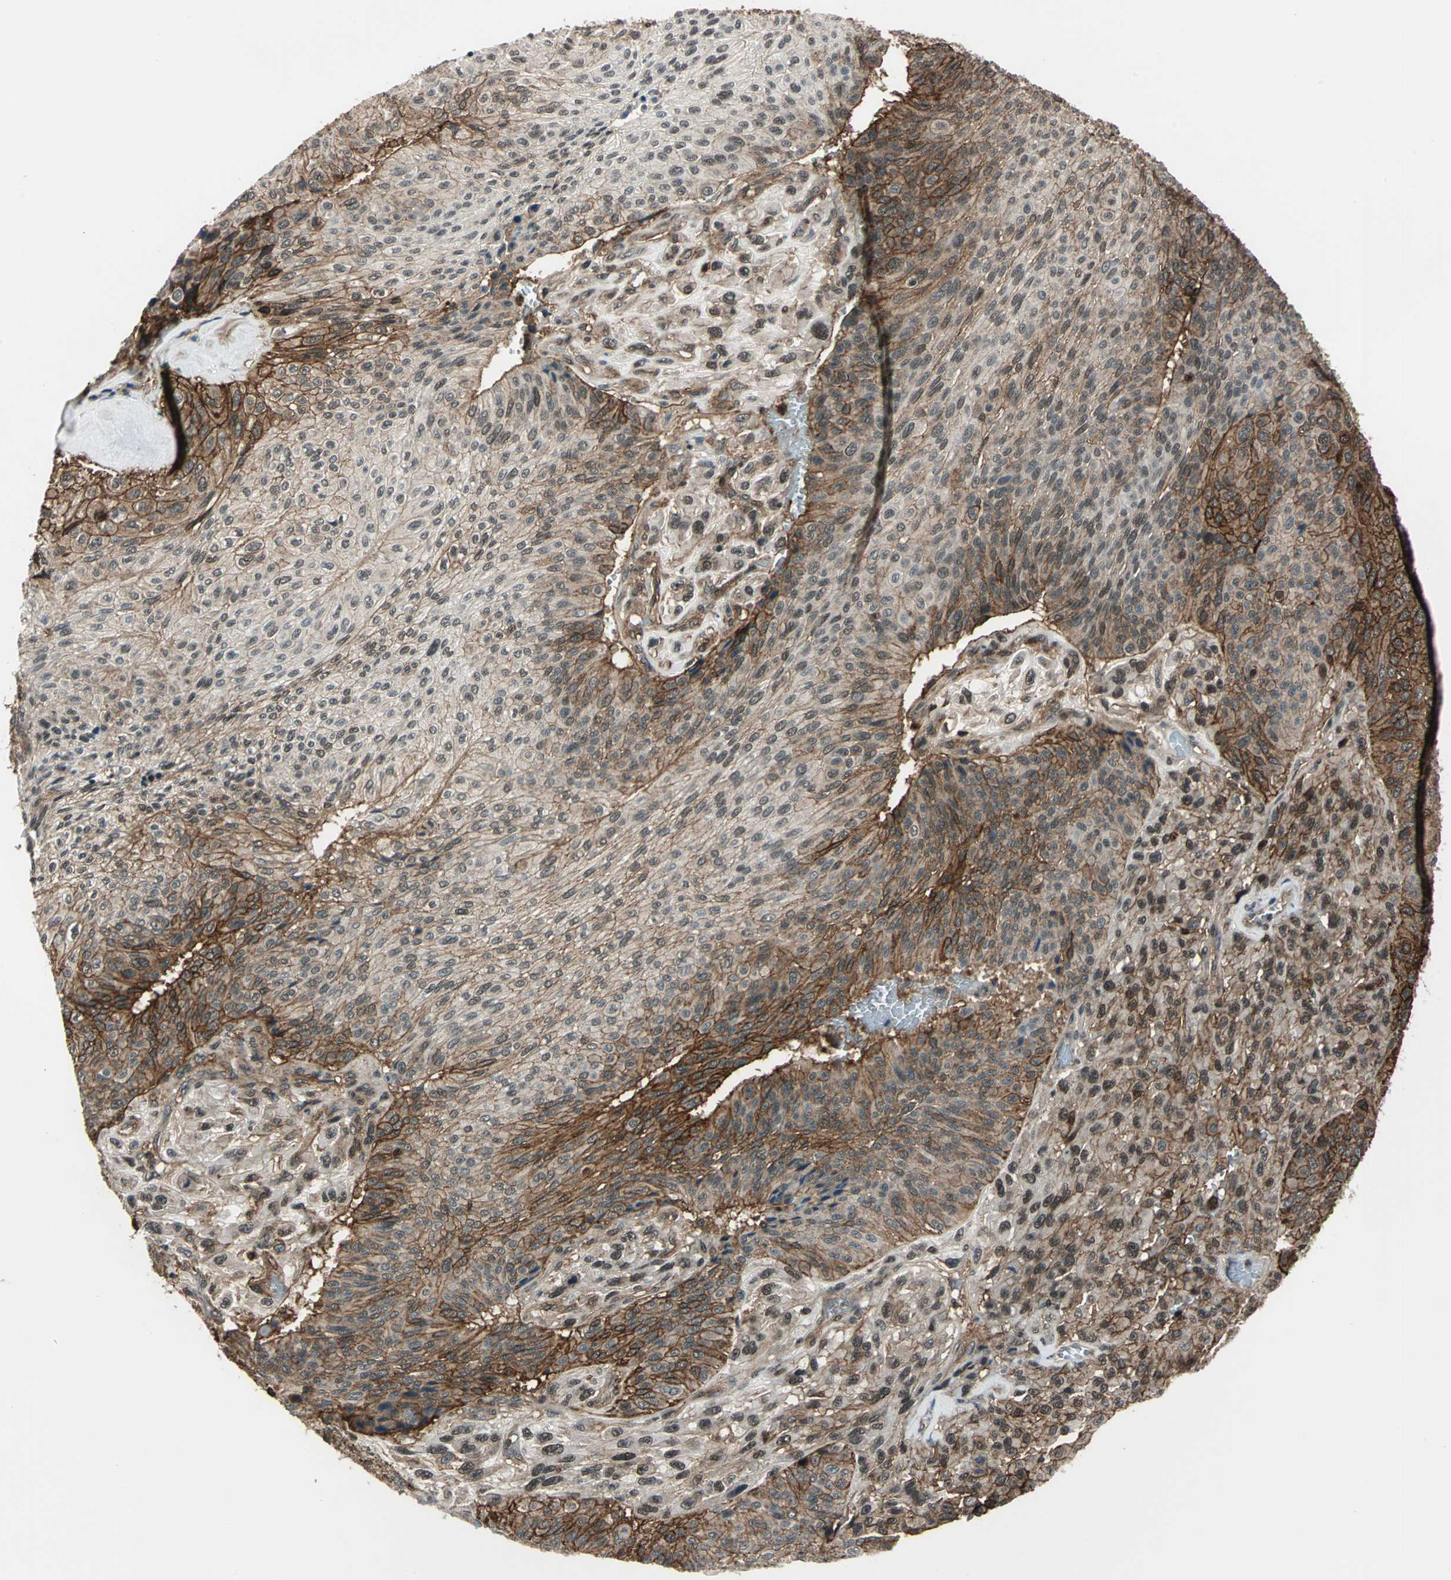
{"staining": {"intensity": "strong", "quantity": ">75%", "location": "cytoplasmic/membranous,nuclear"}, "tissue": "urothelial cancer", "cell_type": "Tumor cells", "image_type": "cancer", "snomed": [{"axis": "morphology", "description": "Urothelial carcinoma, High grade"}, {"axis": "topography", "description": "Urinary bladder"}], "caption": "A histopathology image of urothelial carcinoma (high-grade) stained for a protein displays strong cytoplasmic/membranous and nuclear brown staining in tumor cells. (DAB (3,3'-diaminobenzidine) IHC, brown staining for protein, blue staining for nuclei).", "gene": "NR2C2", "patient": {"sex": "male", "age": 66}}